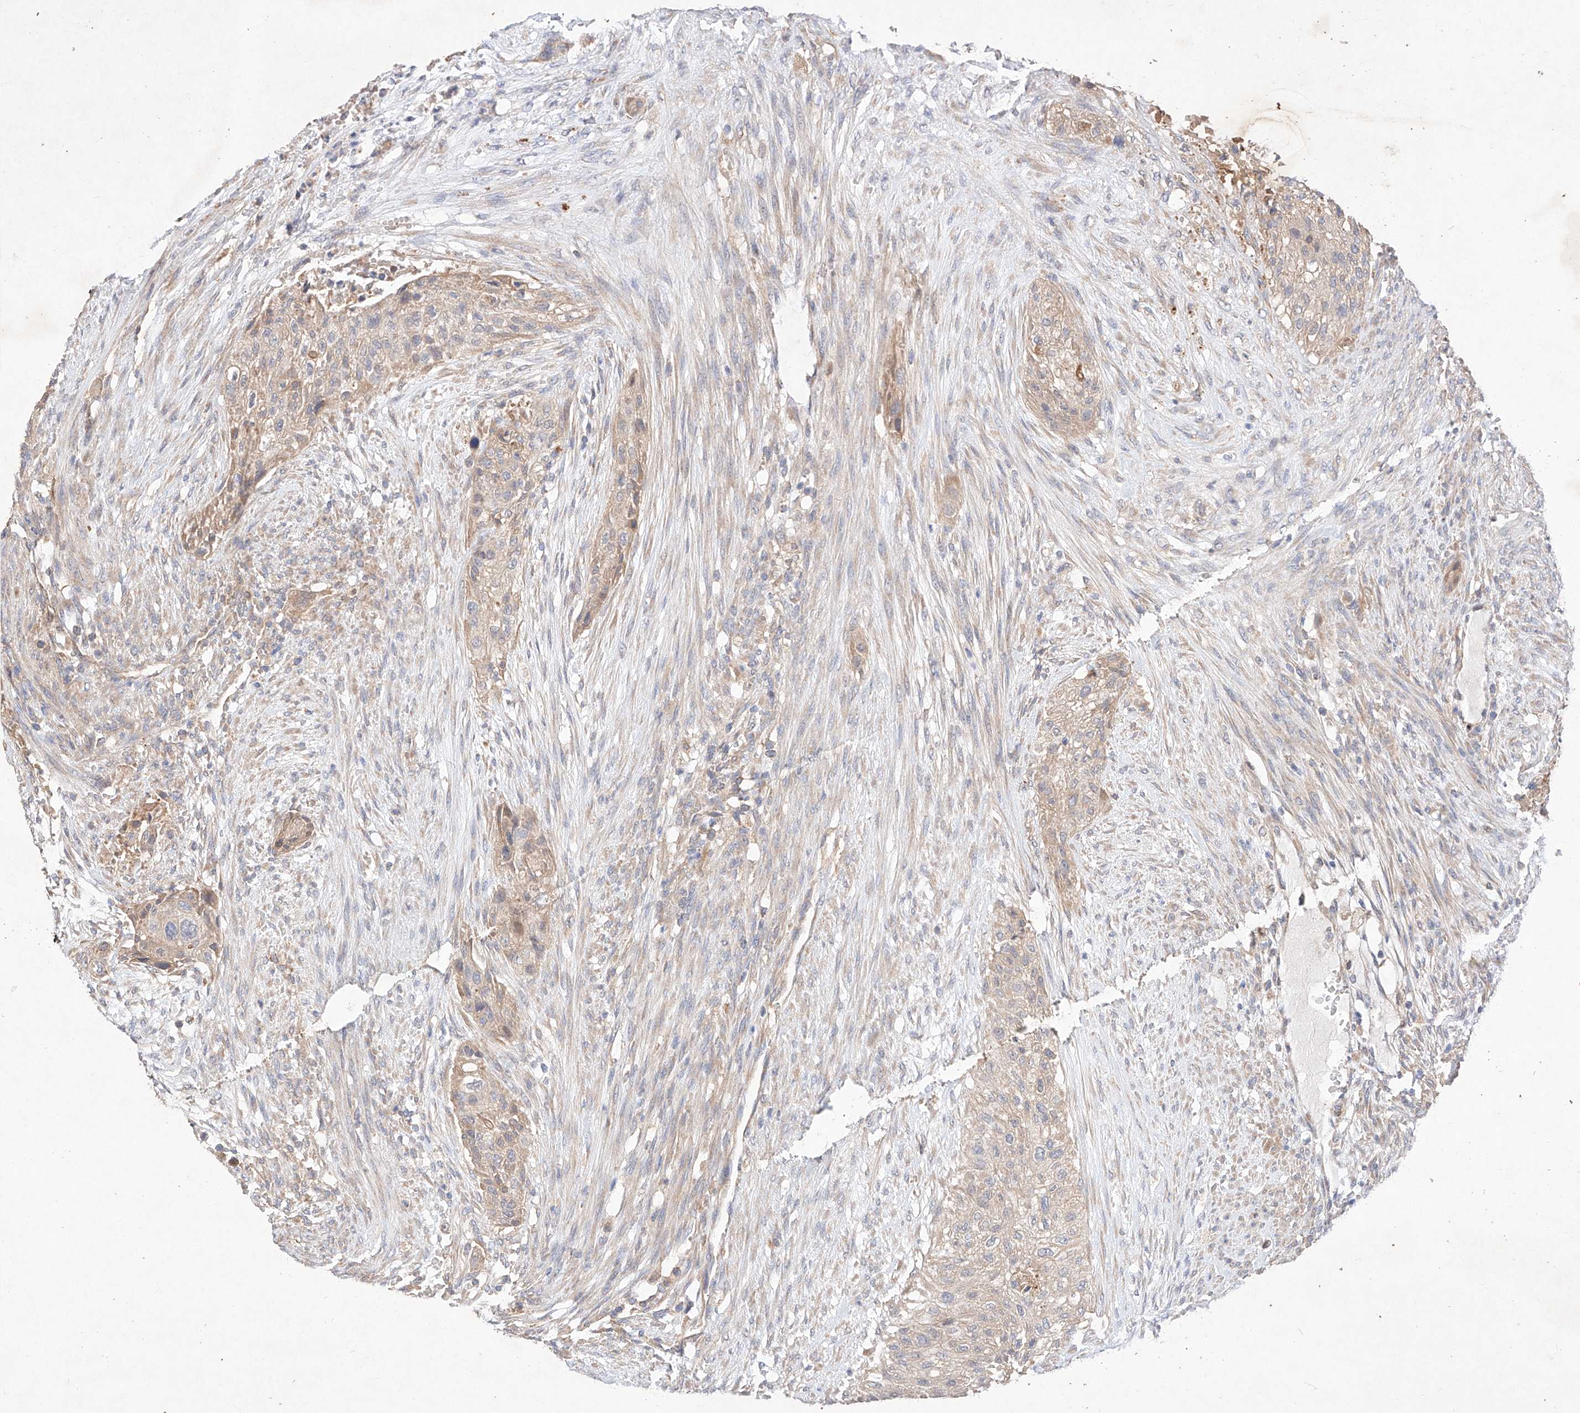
{"staining": {"intensity": "weak", "quantity": "<25%", "location": "cytoplasmic/membranous"}, "tissue": "urothelial cancer", "cell_type": "Tumor cells", "image_type": "cancer", "snomed": [{"axis": "morphology", "description": "Urothelial carcinoma, High grade"}, {"axis": "topography", "description": "Urinary bladder"}], "caption": "The immunohistochemistry image has no significant staining in tumor cells of urothelial cancer tissue.", "gene": "C6orf62", "patient": {"sex": "male", "age": 35}}